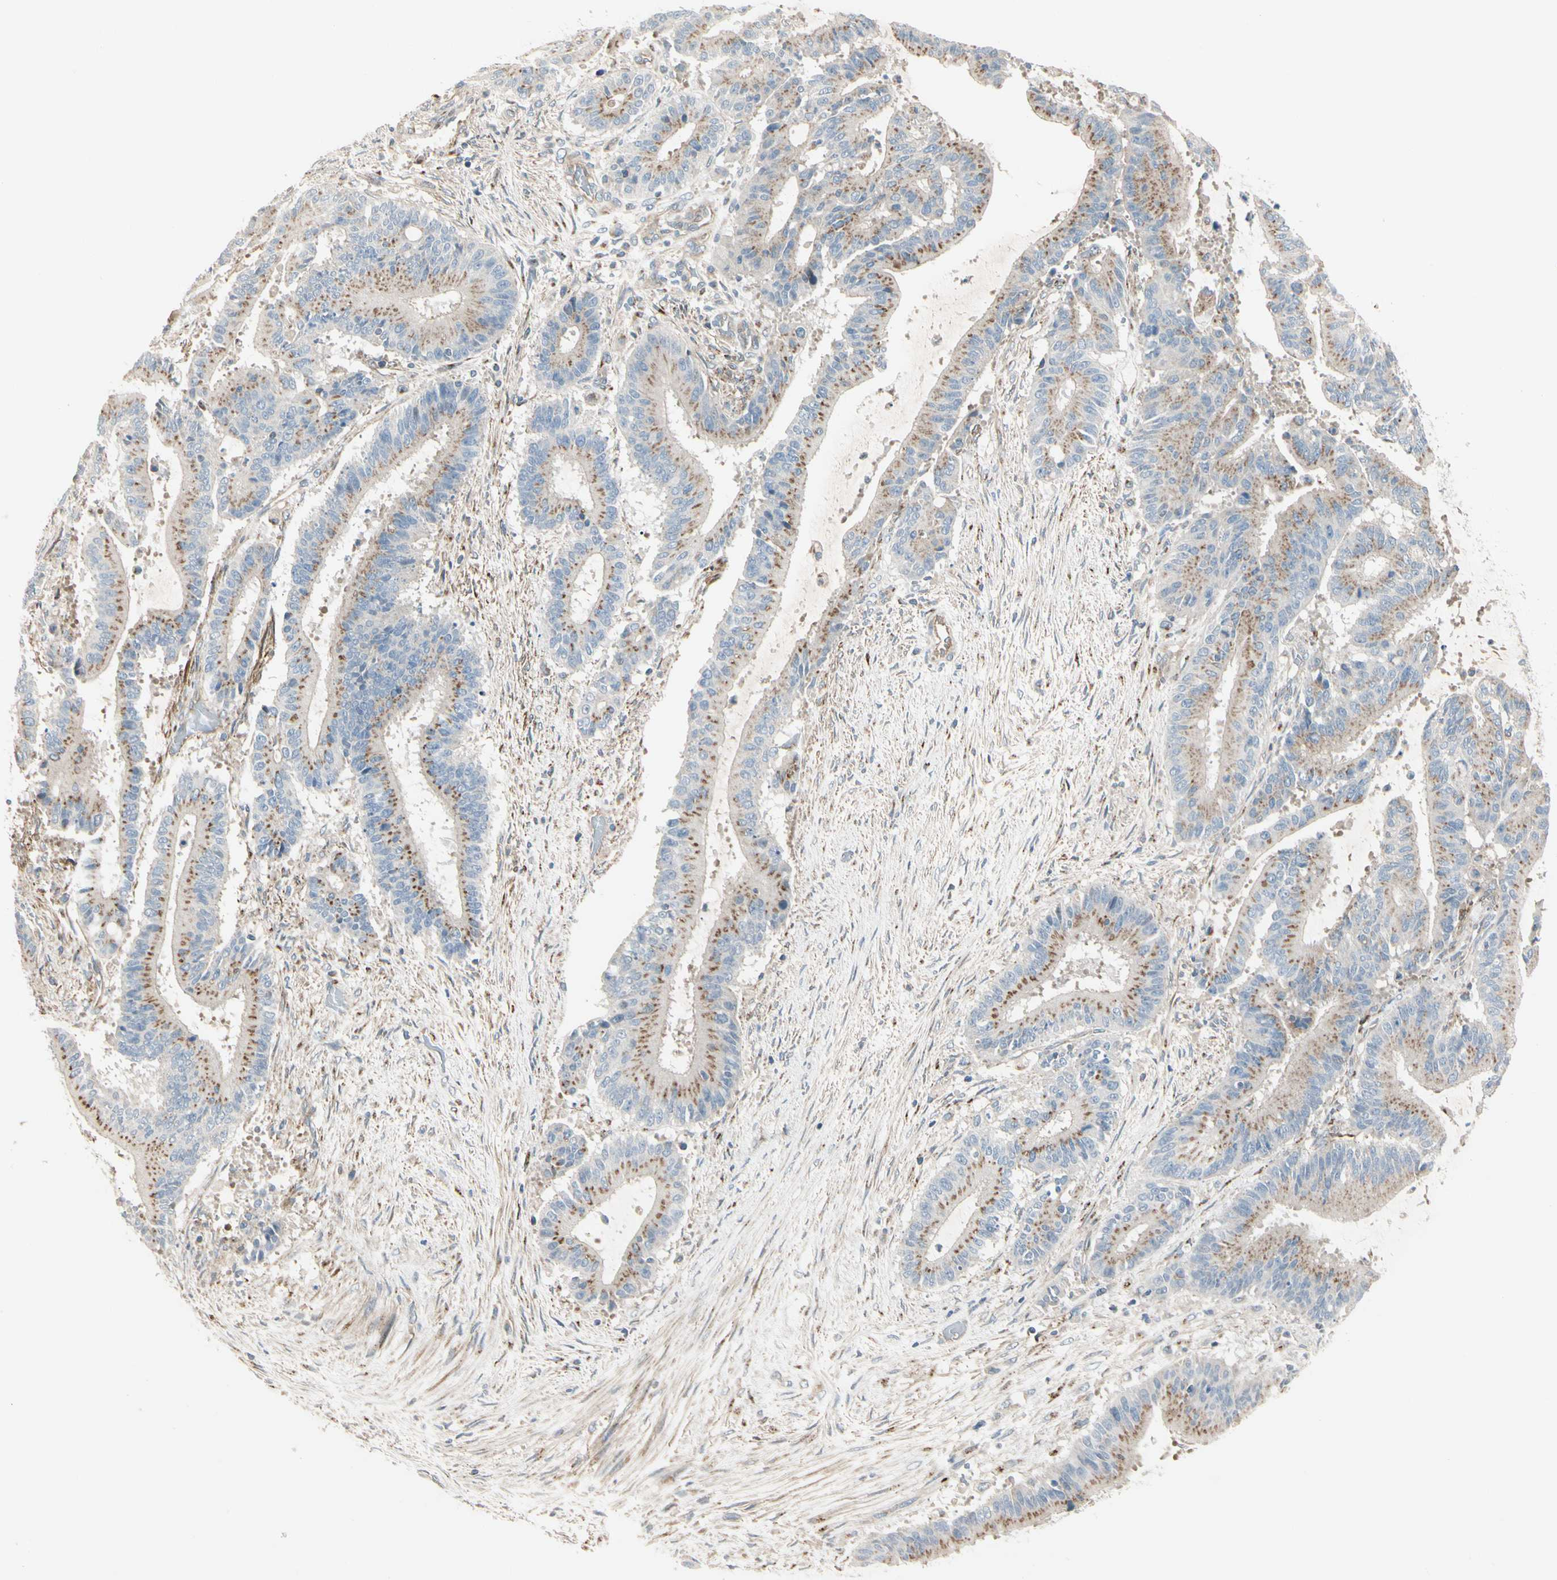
{"staining": {"intensity": "moderate", "quantity": "25%-75%", "location": "cytoplasmic/membranous"}, "tissue": "liver cancer", "cell_type": "Tumor cells", "image_type": "cancer", "snomed": [{"axis": "morphology", "description": "Cholangiocarcinoma"}, {"axis": "topography", "description": "Liver"}], "caption": "Immunohistochemistry (DAB) staining of cholangiocarcinoma (liver) displays moderate cytoplasmic/membranous protein positivity in about 25%-75% of tumor cells.", "gene": "ABCA3", "patient": {"sex": "female", "age": 73}}